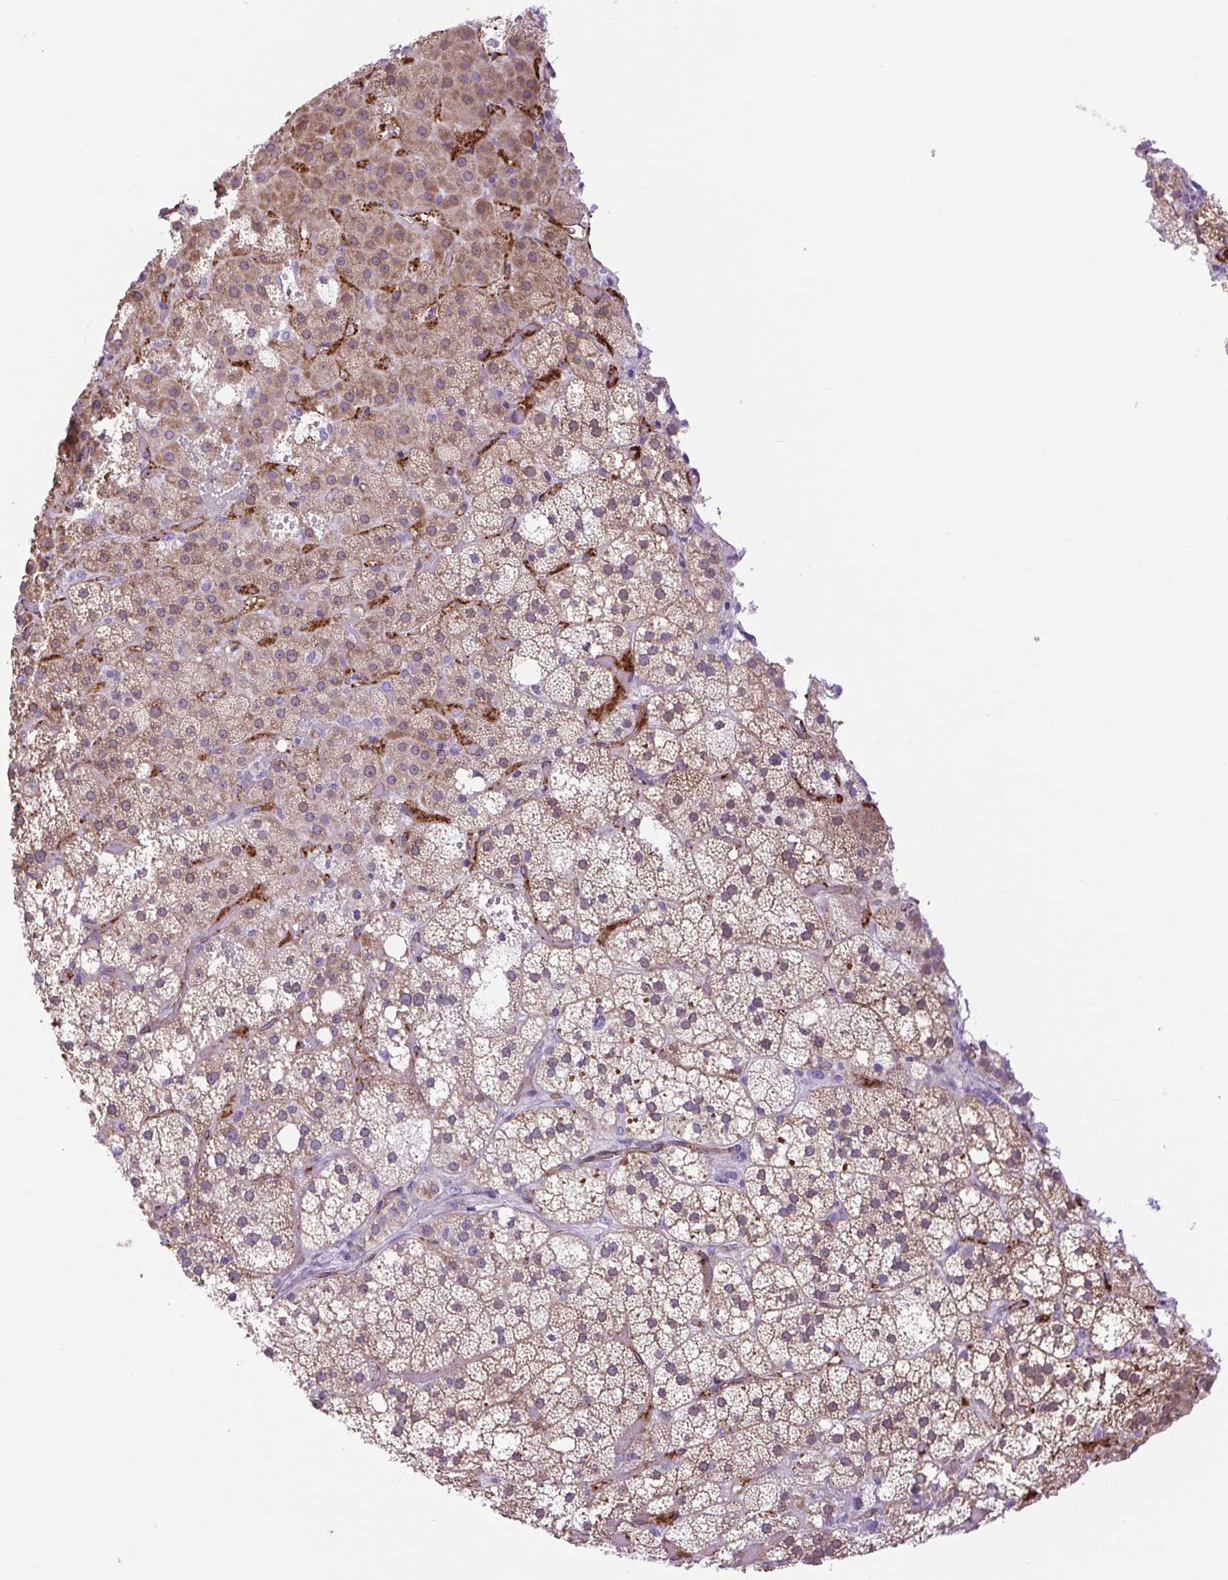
{"staining": {"intensity": "moderate", "quantity": "25%-75%", "location": "cytoplasmic/membranous"}, "tissue": "adrenal gland", "cell_type": "Glandular cells", "image_type": "normal", "snomed": [{"axis": "morphology", "description": "Normal tissue, NOS"}, {"axis": "topography", "description": "Adrenal gland"}], "caption": "Human adrenal gland stained for a protein (brown) reveals moderate cytoplasmic/membranous positive staining in approximately 25%-75% of glandular cells.", "gene": "RNASE10", "patient": {"sex": "male", "age": 53}}